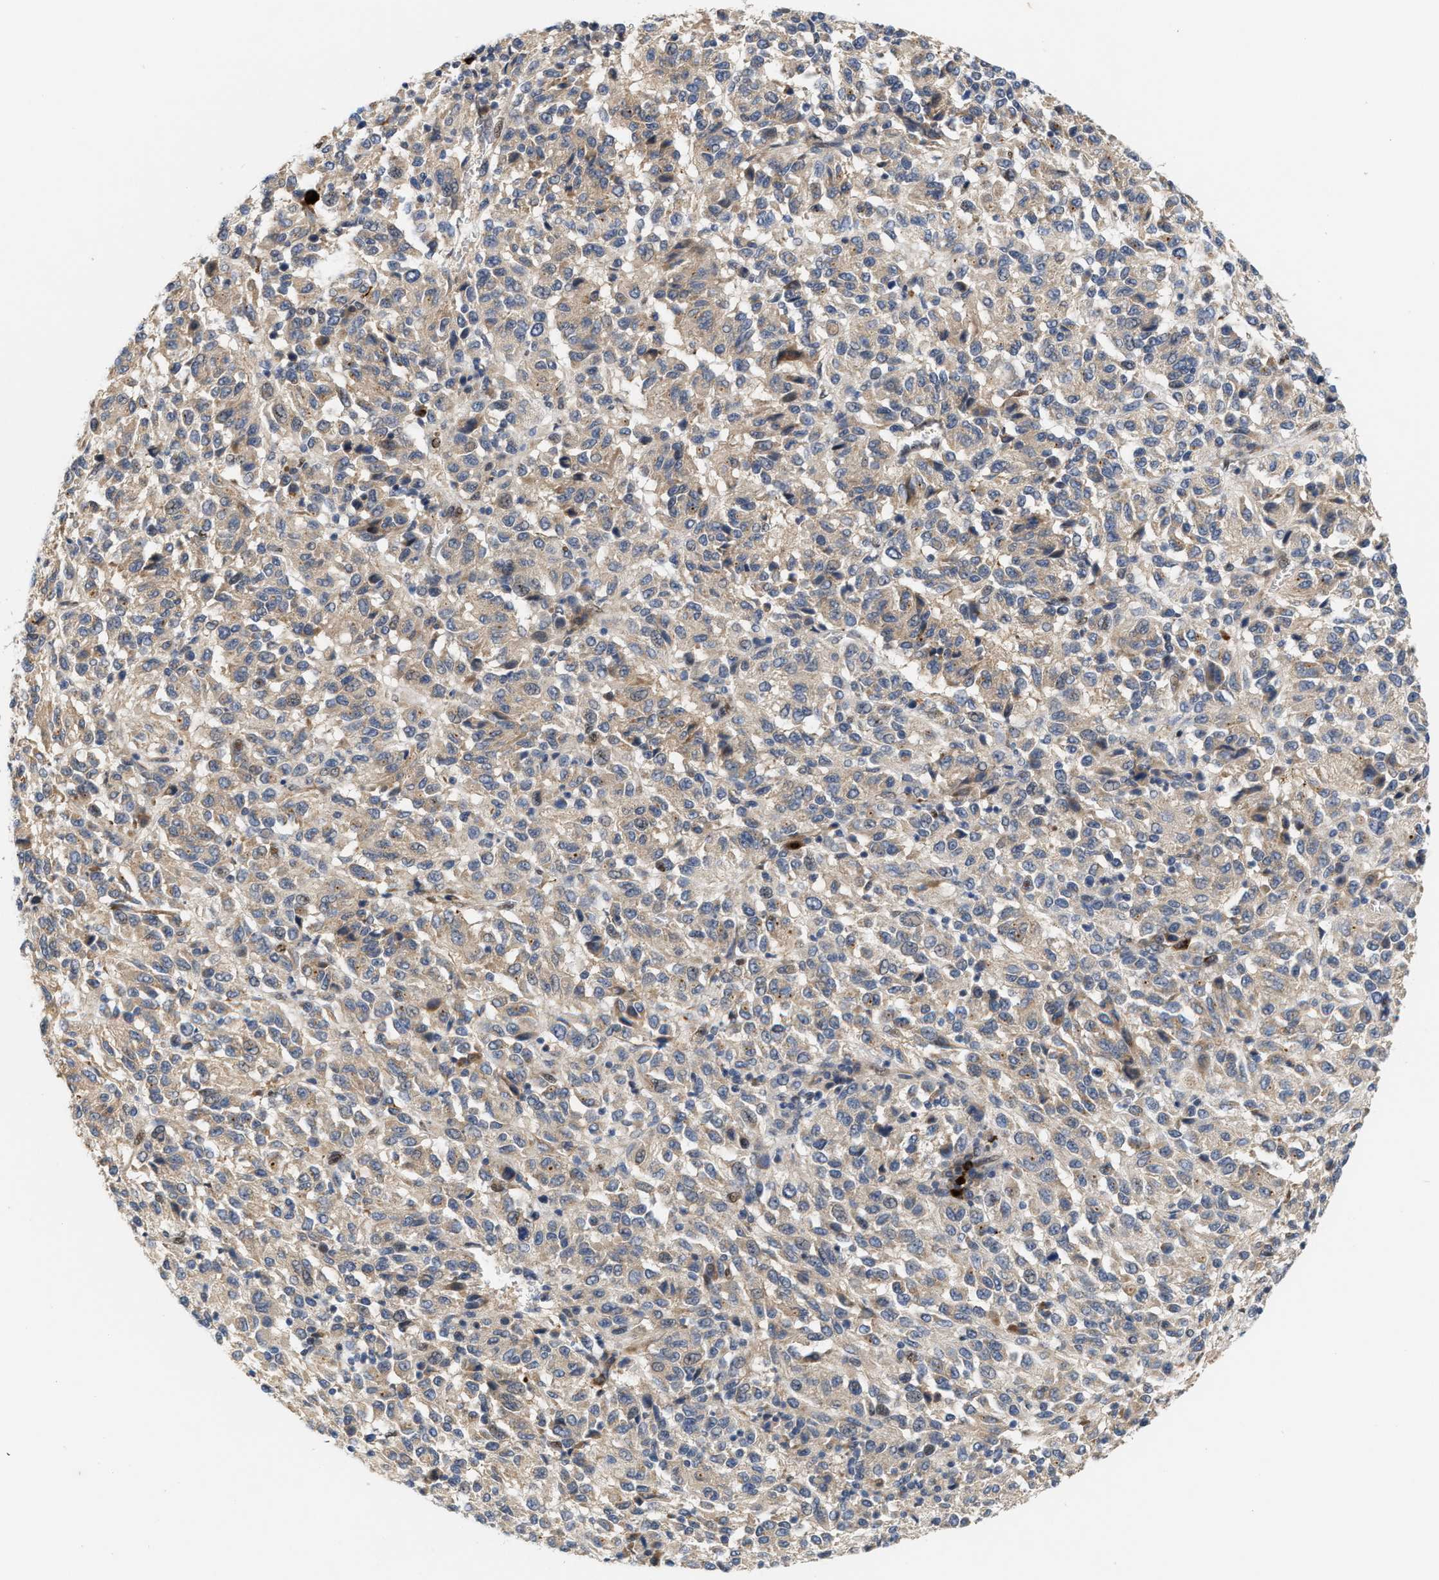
{"staining": {"intensity": "weak", "quantity": ">75%", "location": "cytoplasmic/membranous"}, "tissue": "melanoma", "cell_type": "Tumor cells", "image_type": "cancer", "snomed": [{"axis": "morphology", "description": "Malignant melanoma, Metastatic site"}, {"axis": "topography", "description": "Lung"}], "caption": "A low amount of weak cytoplasmic/membranous expression is appreciated in about >75% of tumor cells in malignant melanoma (metastatic site) tissue.", "gene": "TCF4", "patient": {"sex": "male", "age": 64}}